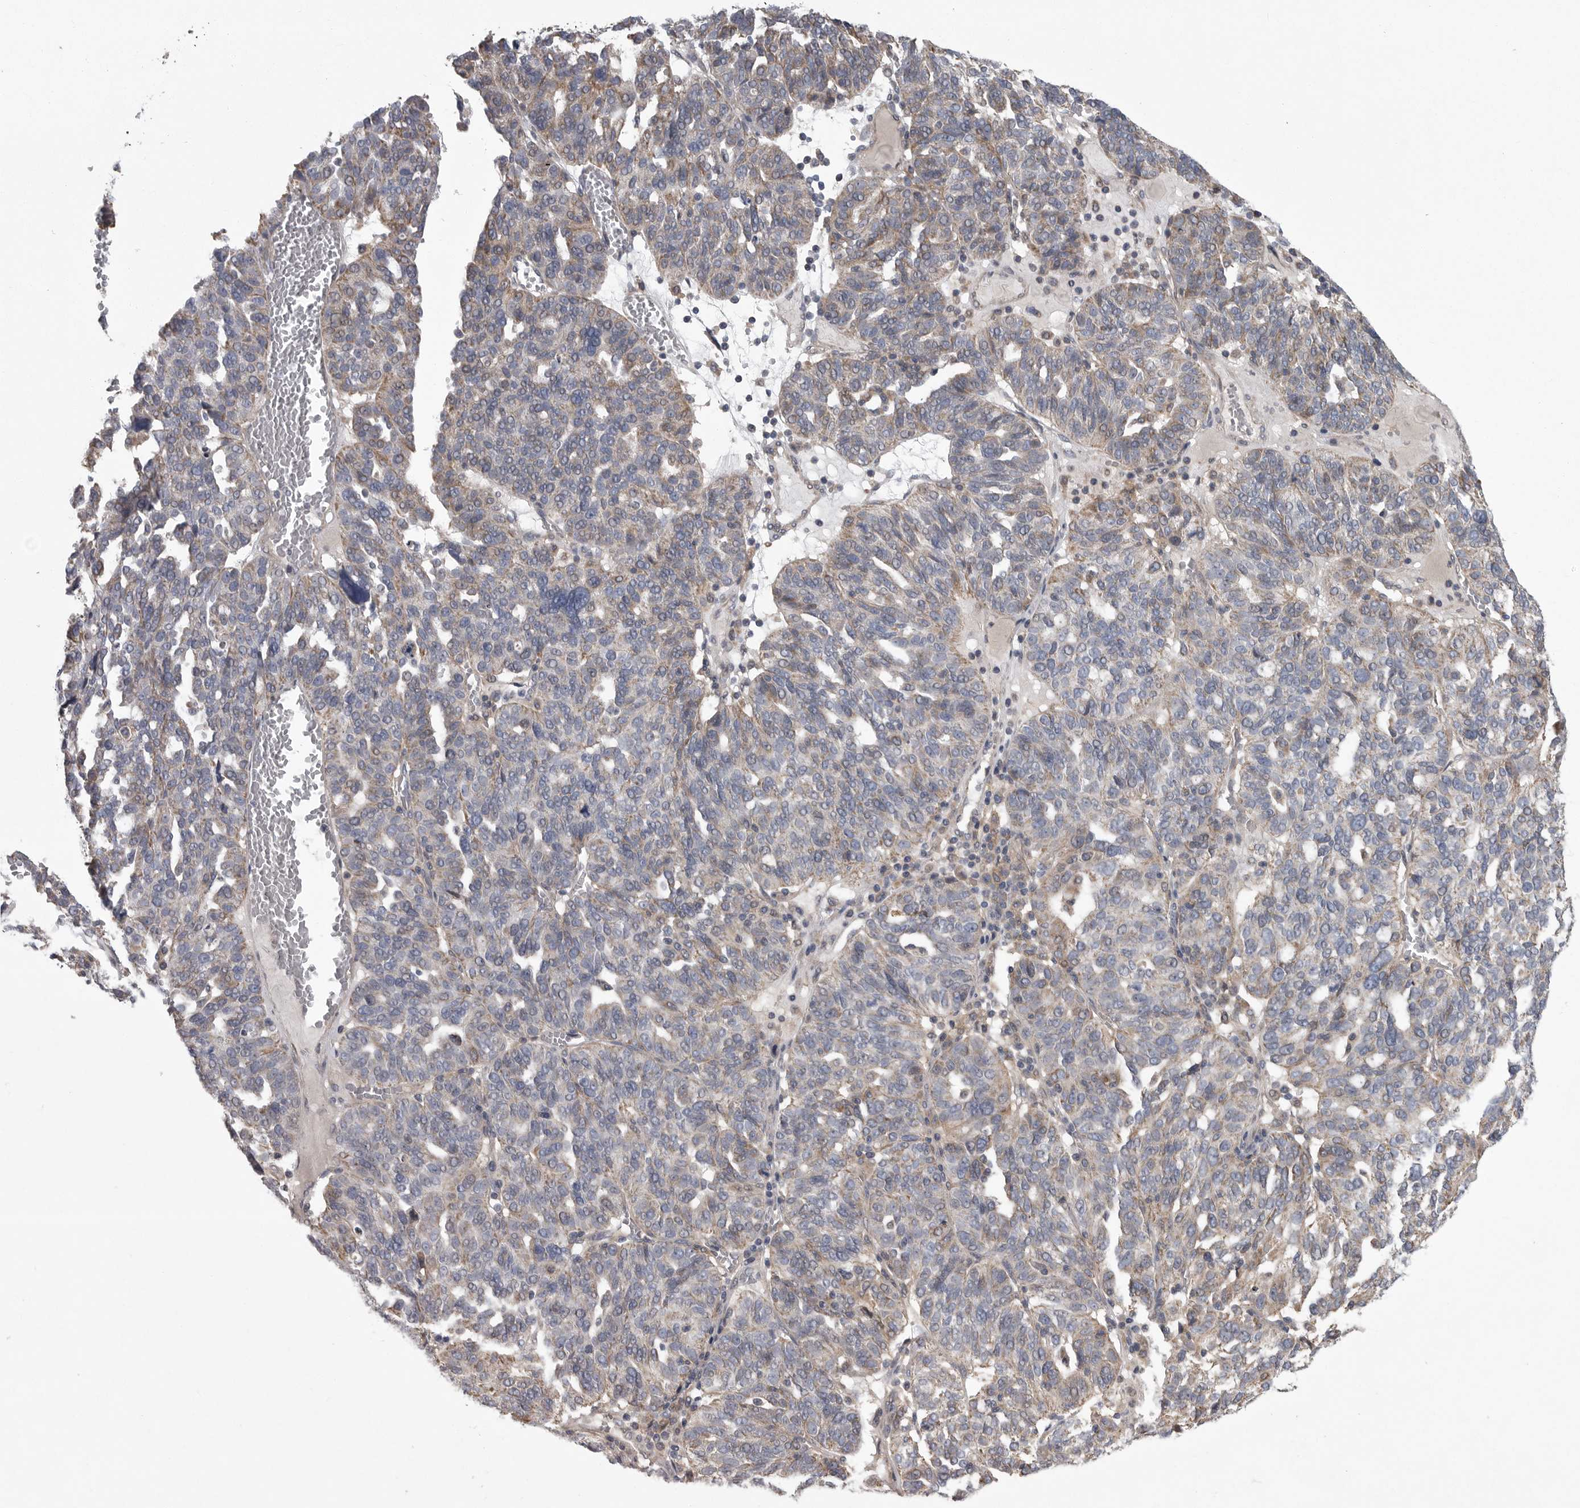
{"staining": {"intensity": "weak", "quantity": "<25%", "location": "cytoplasmic/membranous"}, "tissue": "ovarian cancer", "cell_type": "Tumor cells", "image_type": "cancer", "snomed": [{"axis": "morphology", "description": "Cystadenocarcinoma, serous, NOS"}, {"axis": "topography", "description": "Ovary"}], "caption": "DAB (3,3'-diaminobenzidine) immunohistochemical staining of ovarian serous cystadenocarcinoma shows no significant expression in tumor cells.", "gene": "CRP", "patient": {"sex": "female", "age": 59}}